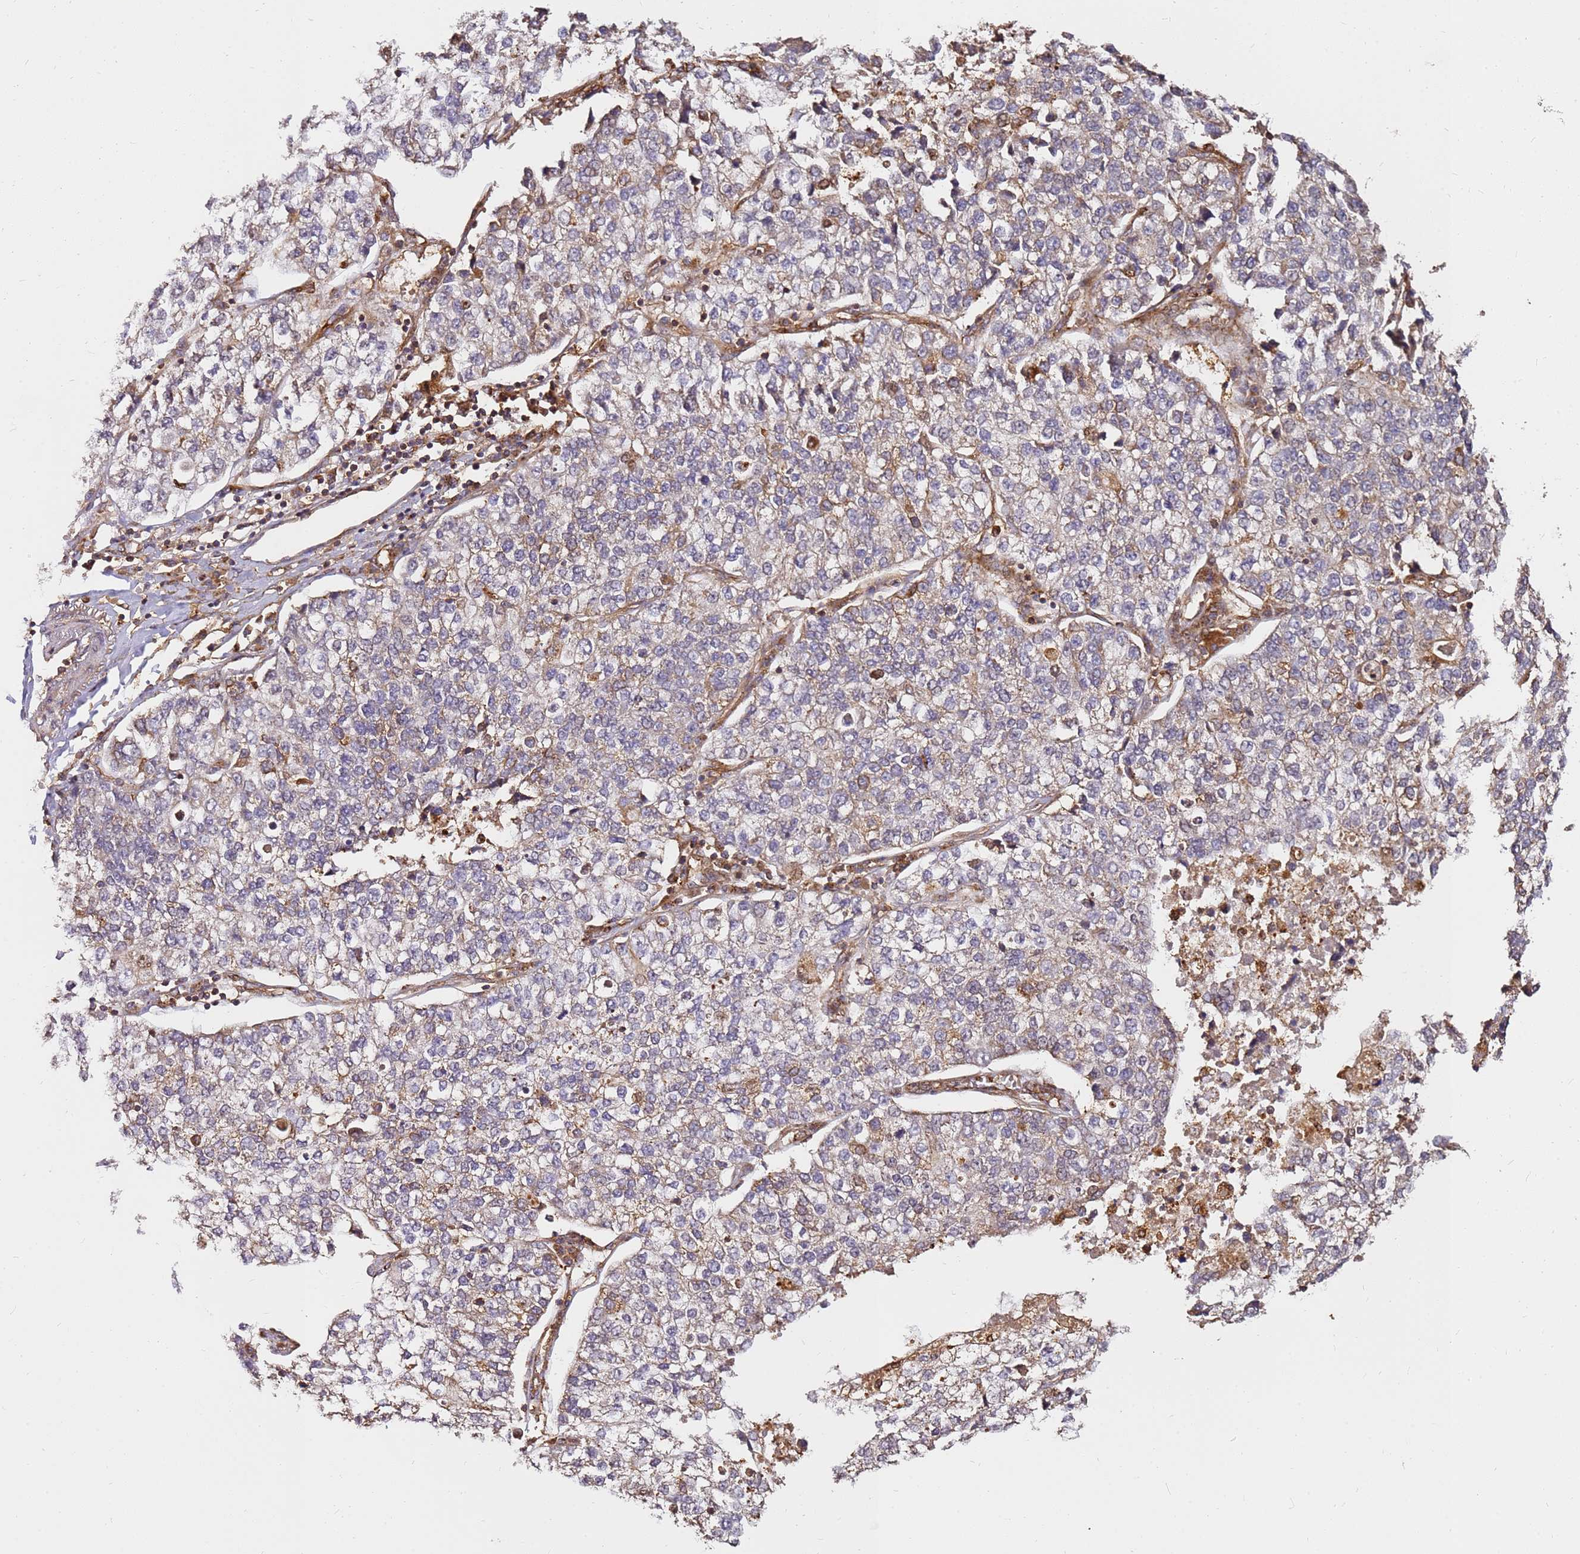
{"staining": {"intensity": "moderate", "quantity": "<25%", "location": "cytoplasmic/membranous"}, "tissue": "lung cancer", "cell_type": "Tumor cells", "image_type": "cancer", "snomed": [{"axis": "morphology", "description": "Adenocarcinoma, NOS"}, {"axis": "topography", "description": "Lung"}], "caption": "The image reveals immunohistochemical staining of lung cancer. There is moderate cytoplasmic/membranous expression is present in approximately <25% of tumor cells. The staining is performed using DAB brown chromogen to label protein expression. The nuclei are counter-stained blue using hematoxylin.", "gene": "DVL3", "patient": {"sex": "male", "age": 49}}